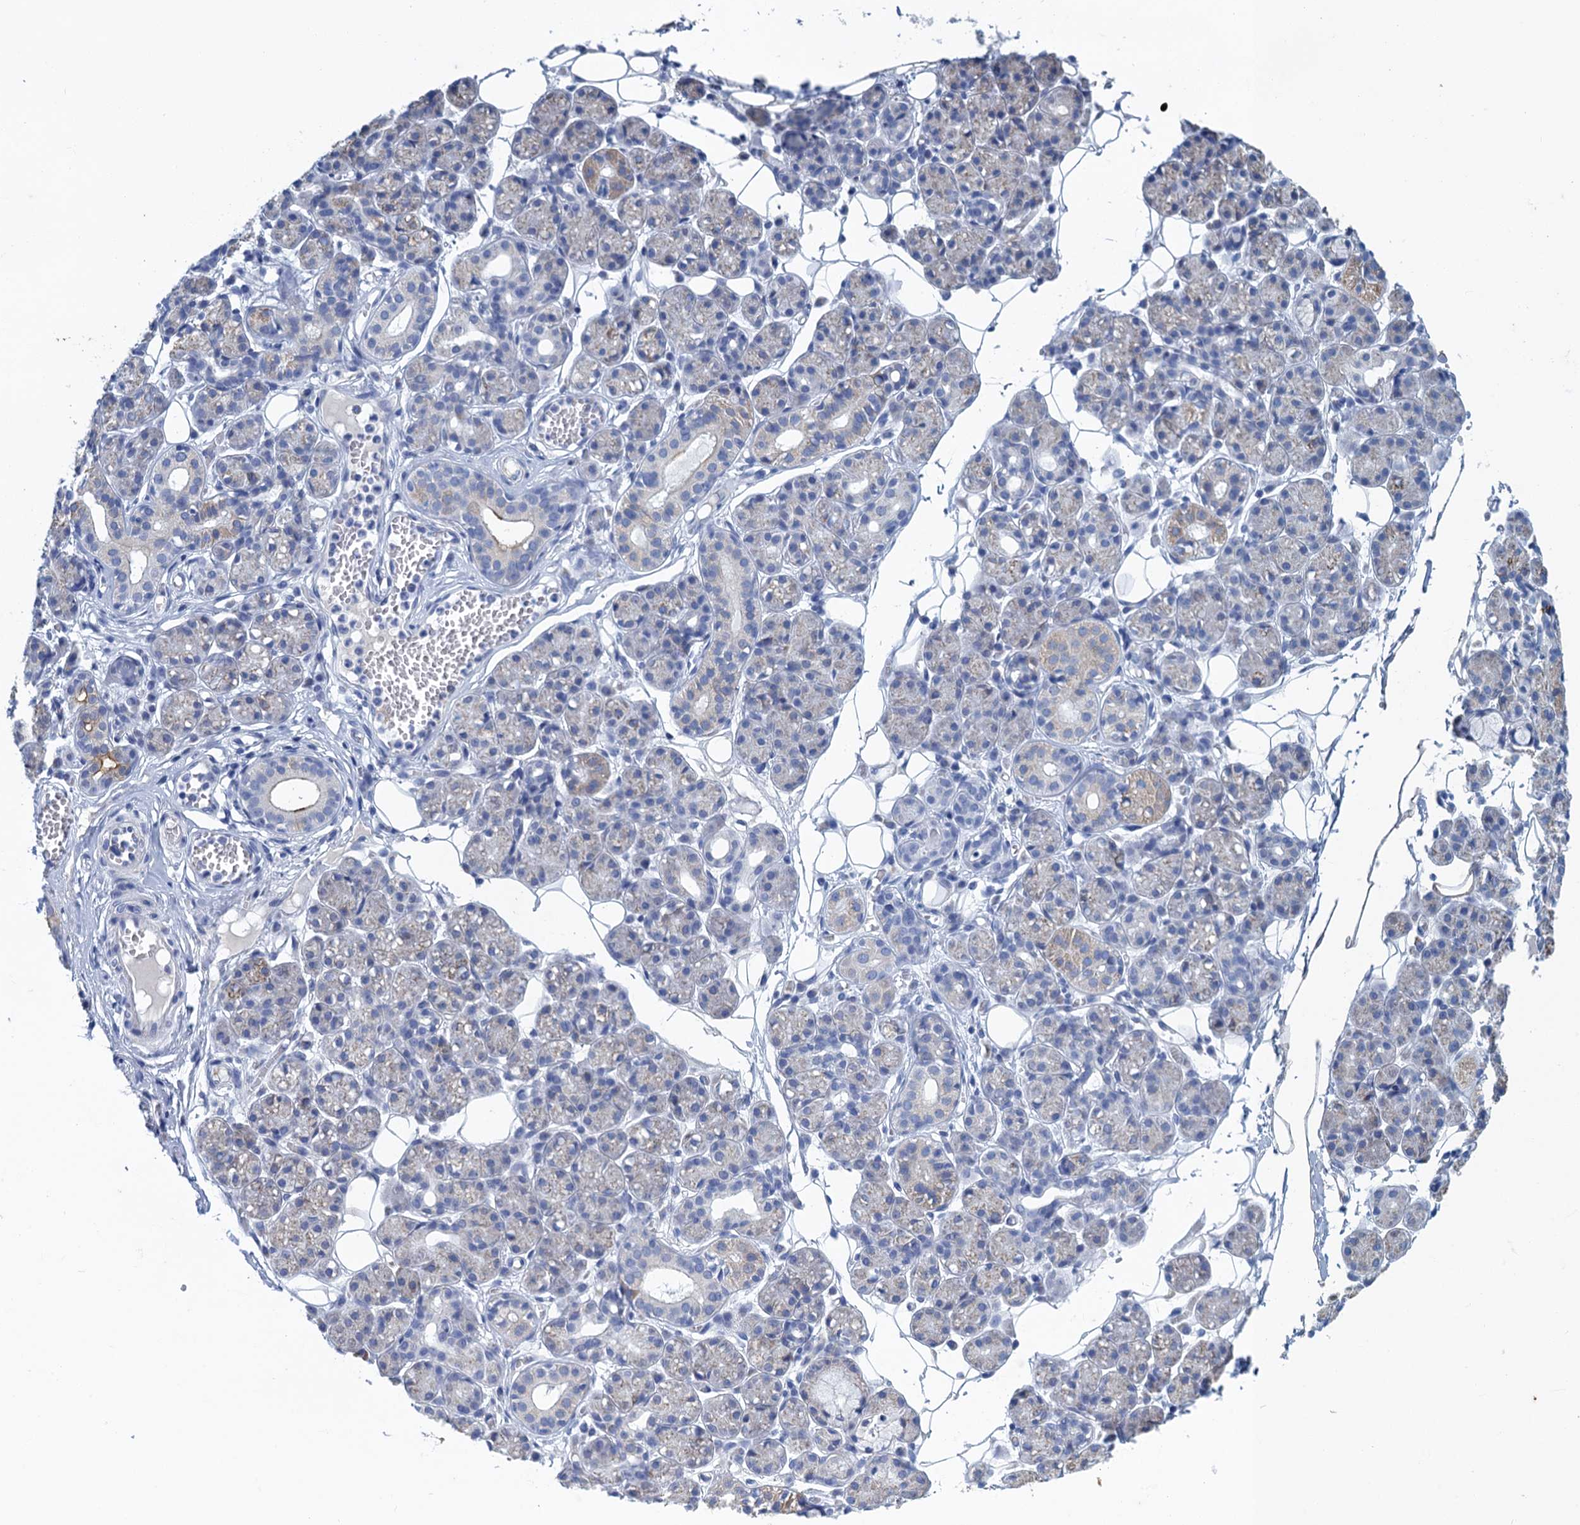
{"staining": {"intensity": "weak", "quantity": "<25%", "location": "cytoplasmic/membranous"}, "tissue": "salivary gland", "cell_type": "Glandular cells", "image_type": "normal", "snomed": [{"axis": "morphology", "description": "Normal tissue, NOS"}, {"axis": "topography", "description": "Salivary gland"}], "caption": "Immunohistochemistry micrograph of unremarkable salivary gland: salivary gland stained with DAB (3,3'-diaminobenzidine) exhibits no significant protein staining in glandular cells. (DAB immunohistochemistry with hematoxylin counter stain).", "gene": "SCEL", "patient": {"sex": "male", "age": 63}}